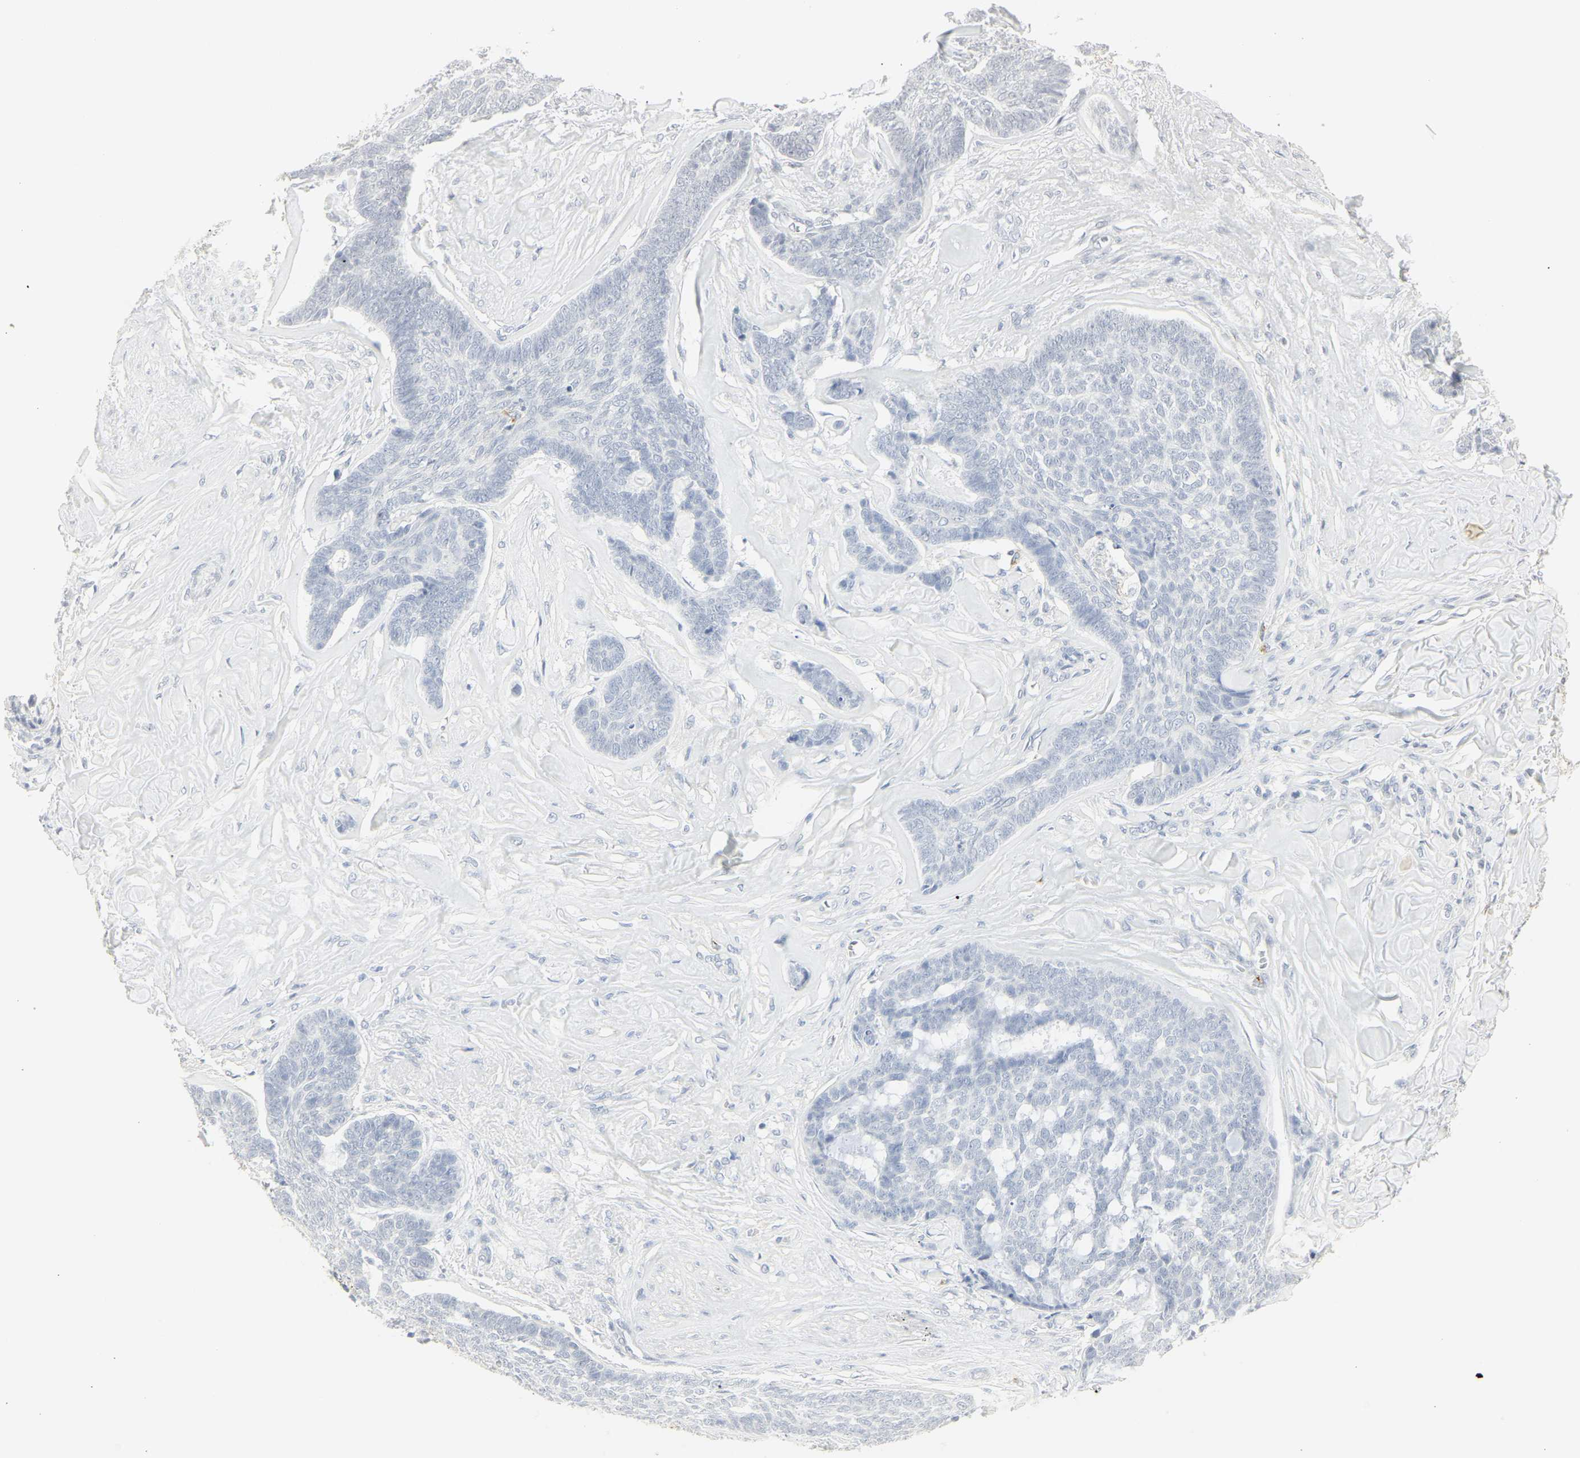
{"staining": {"intensity": "negative", "quantity": "none", "location": "none"}, "tissue": "skin cancer", "cell_type": "Tumor cells", "image_type": "cancer", "snomed": [{"axis": "morphology", "description": "Basal cell carcinoma"}, {"axis": "topography", "description": "Skin"}], "caption": "Skin cancer stained for a protein using immunohistochemistry reveals no staining tumor cells.", "gene": "MPO", "patient": {"sex": "male", "age": 84}}